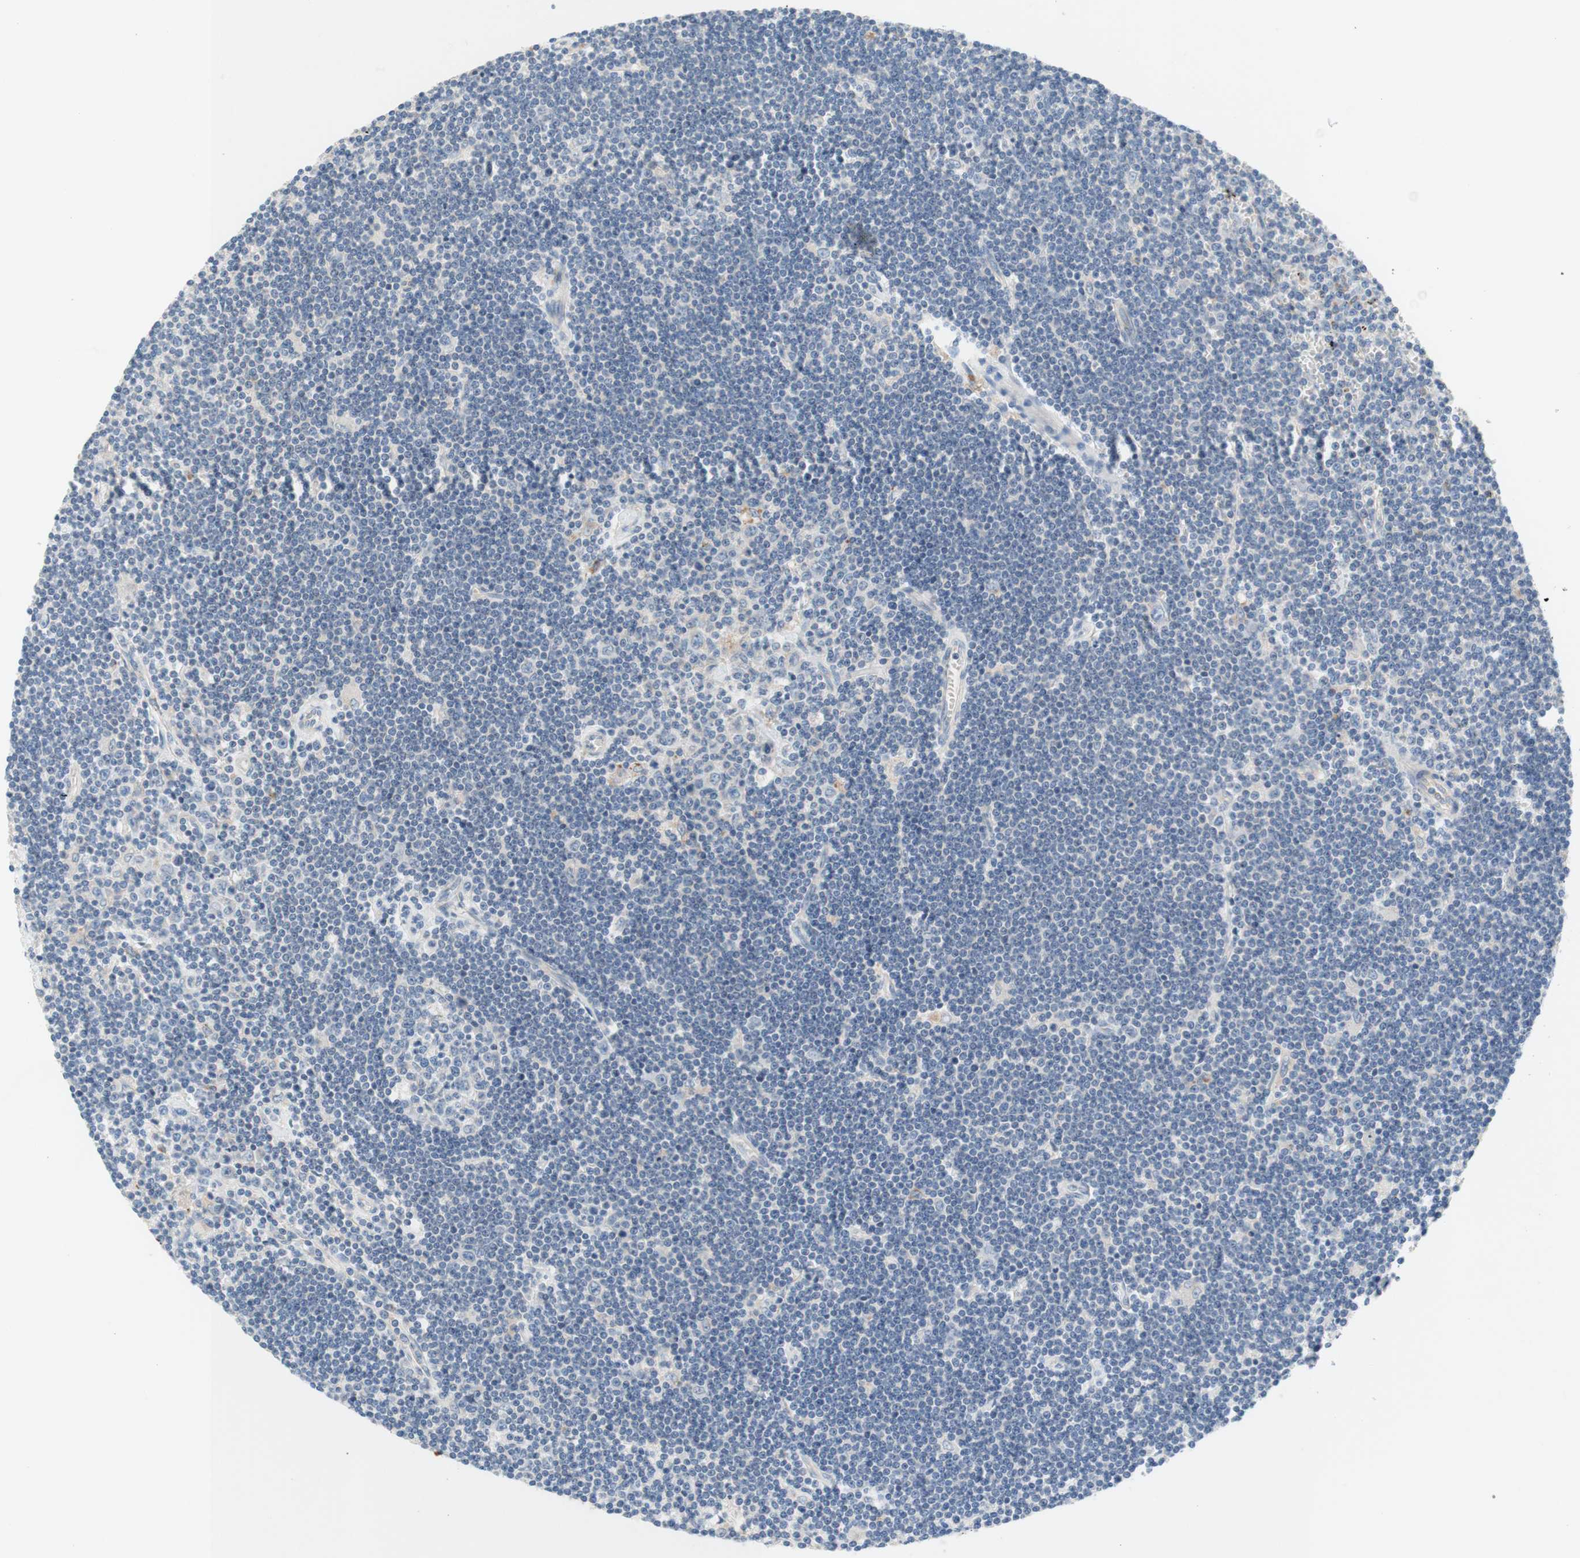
{"staining": {"intensity": "negative", "quantity": "none", "location": "none"}, "tissue": "lymphoma", "cell_type": "Tumor cells", "image_type": "cancer", "snomed": [{"axis": "morphology", "description": "Malignant lymphoma, non-Hodgkin's type, Low grade"}, {"axis": "topography", "description": "Spleen"}], "caption": "Image shows no significant protein positivity in tumor cells of malignant lymphoma, non-Hodgkin's type (low-grade). (DAB (3,3'-diaminobenzidine) IHC visualized using brightfield microscopy, high magnification).", "gene": "F3", "patient": {"sex": "male", "age": 76}}